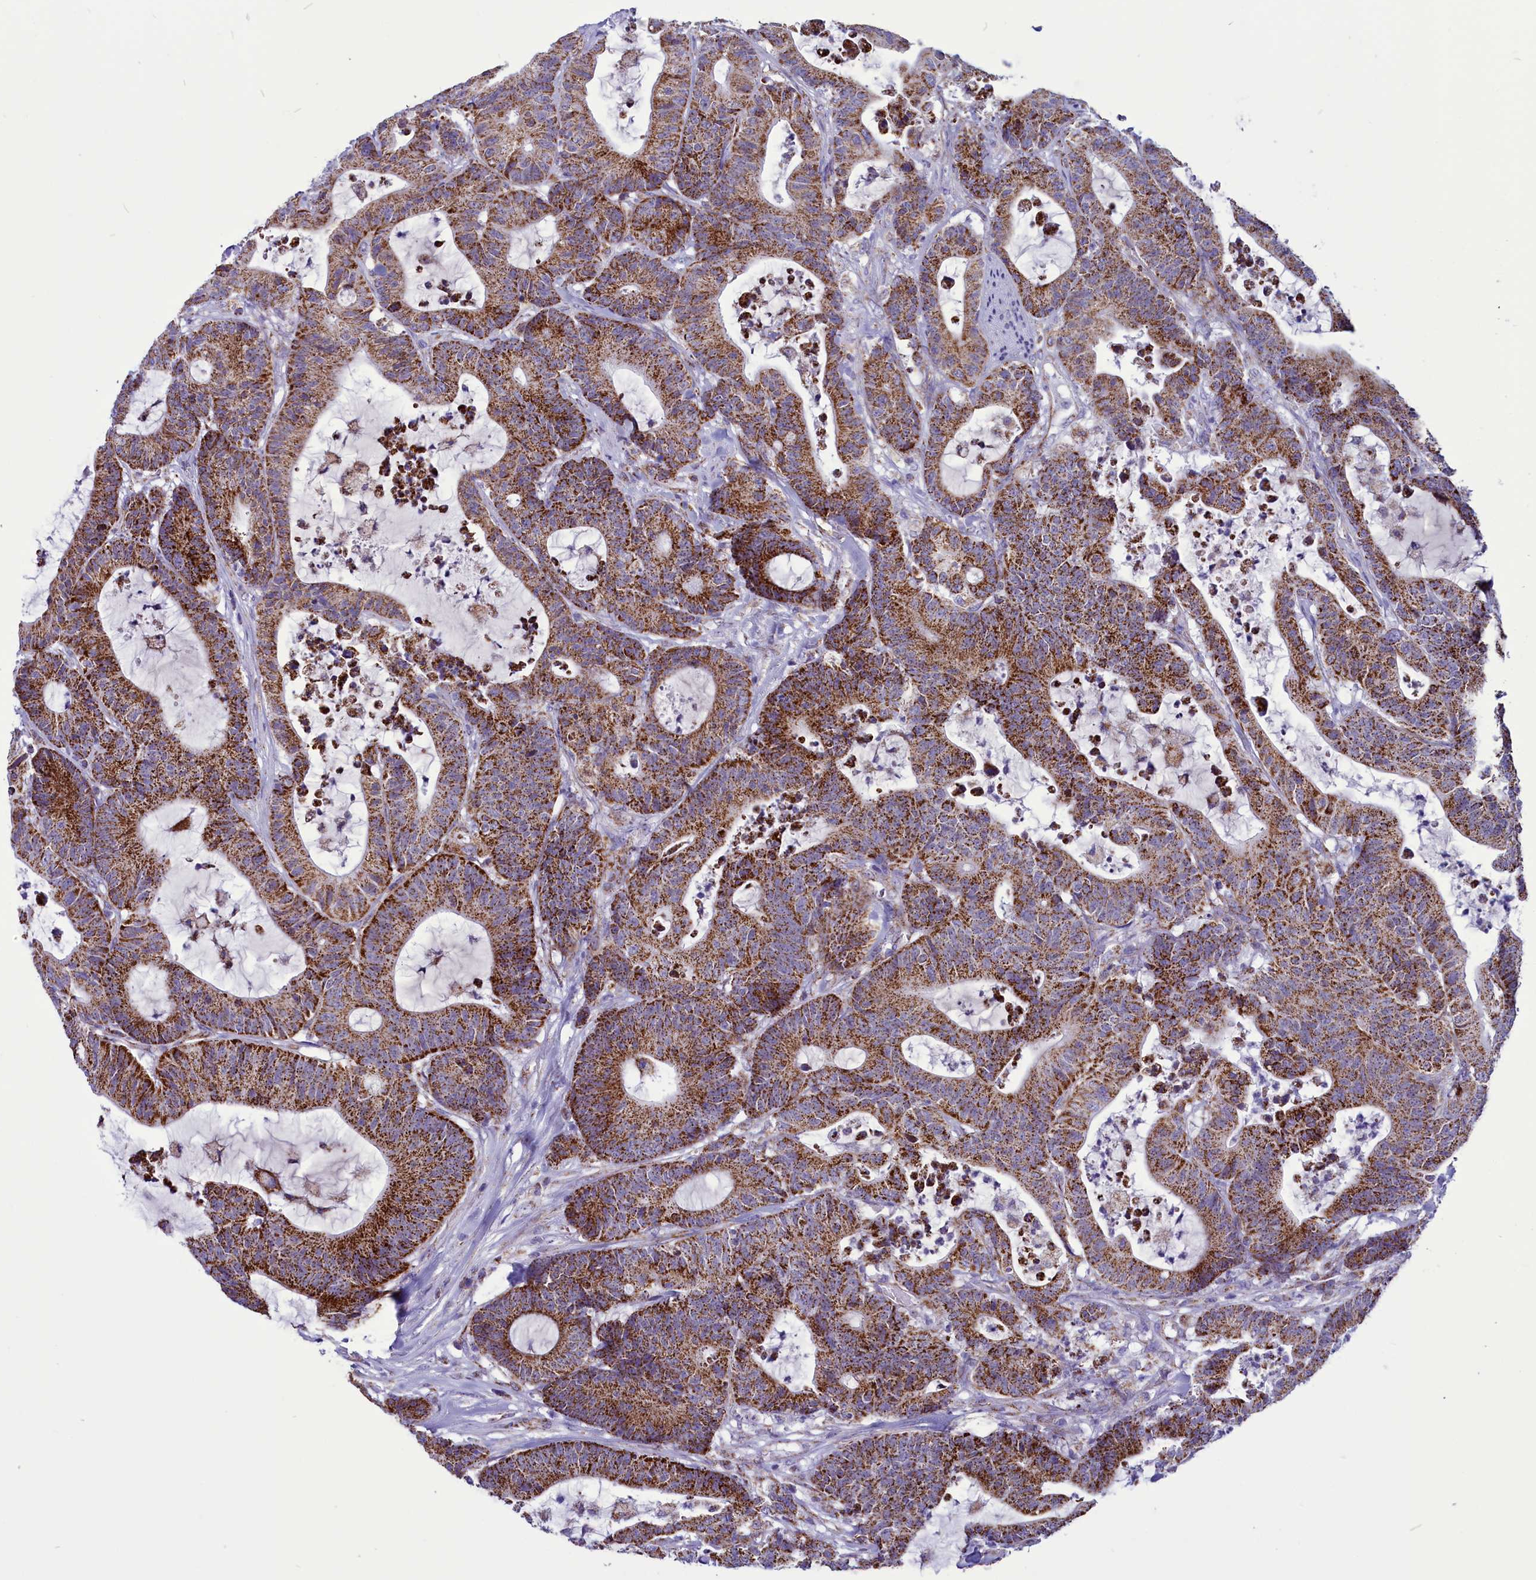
{"staining": {"intensity": "moderate", "quantity": ">75%", "location": "cytoplasmic/membranous"}, "tissue": "colorectal cancer", "cell_type": "Tumor cells", "image_type": "cancer", "snomed": [{"axis": "morphology", "description": "Adenocarcinoma, NOS"}, {"axis": "topography", "description": "Colon"}], "caption": "DAB immunohistochemical staining of human adenocarcinoma (colorectal) shows moderate cytoplasmic/membranous protein positivity in about >75% of tumor cells. The protein is stained brown, and the nuclei are stained in blue (DAB (3,3'-diaminobenzidine) IHC with brightfield microscopy, high magnification).", "gene": "ICA1L", "patient": {"sex": "female", "age": 84}}